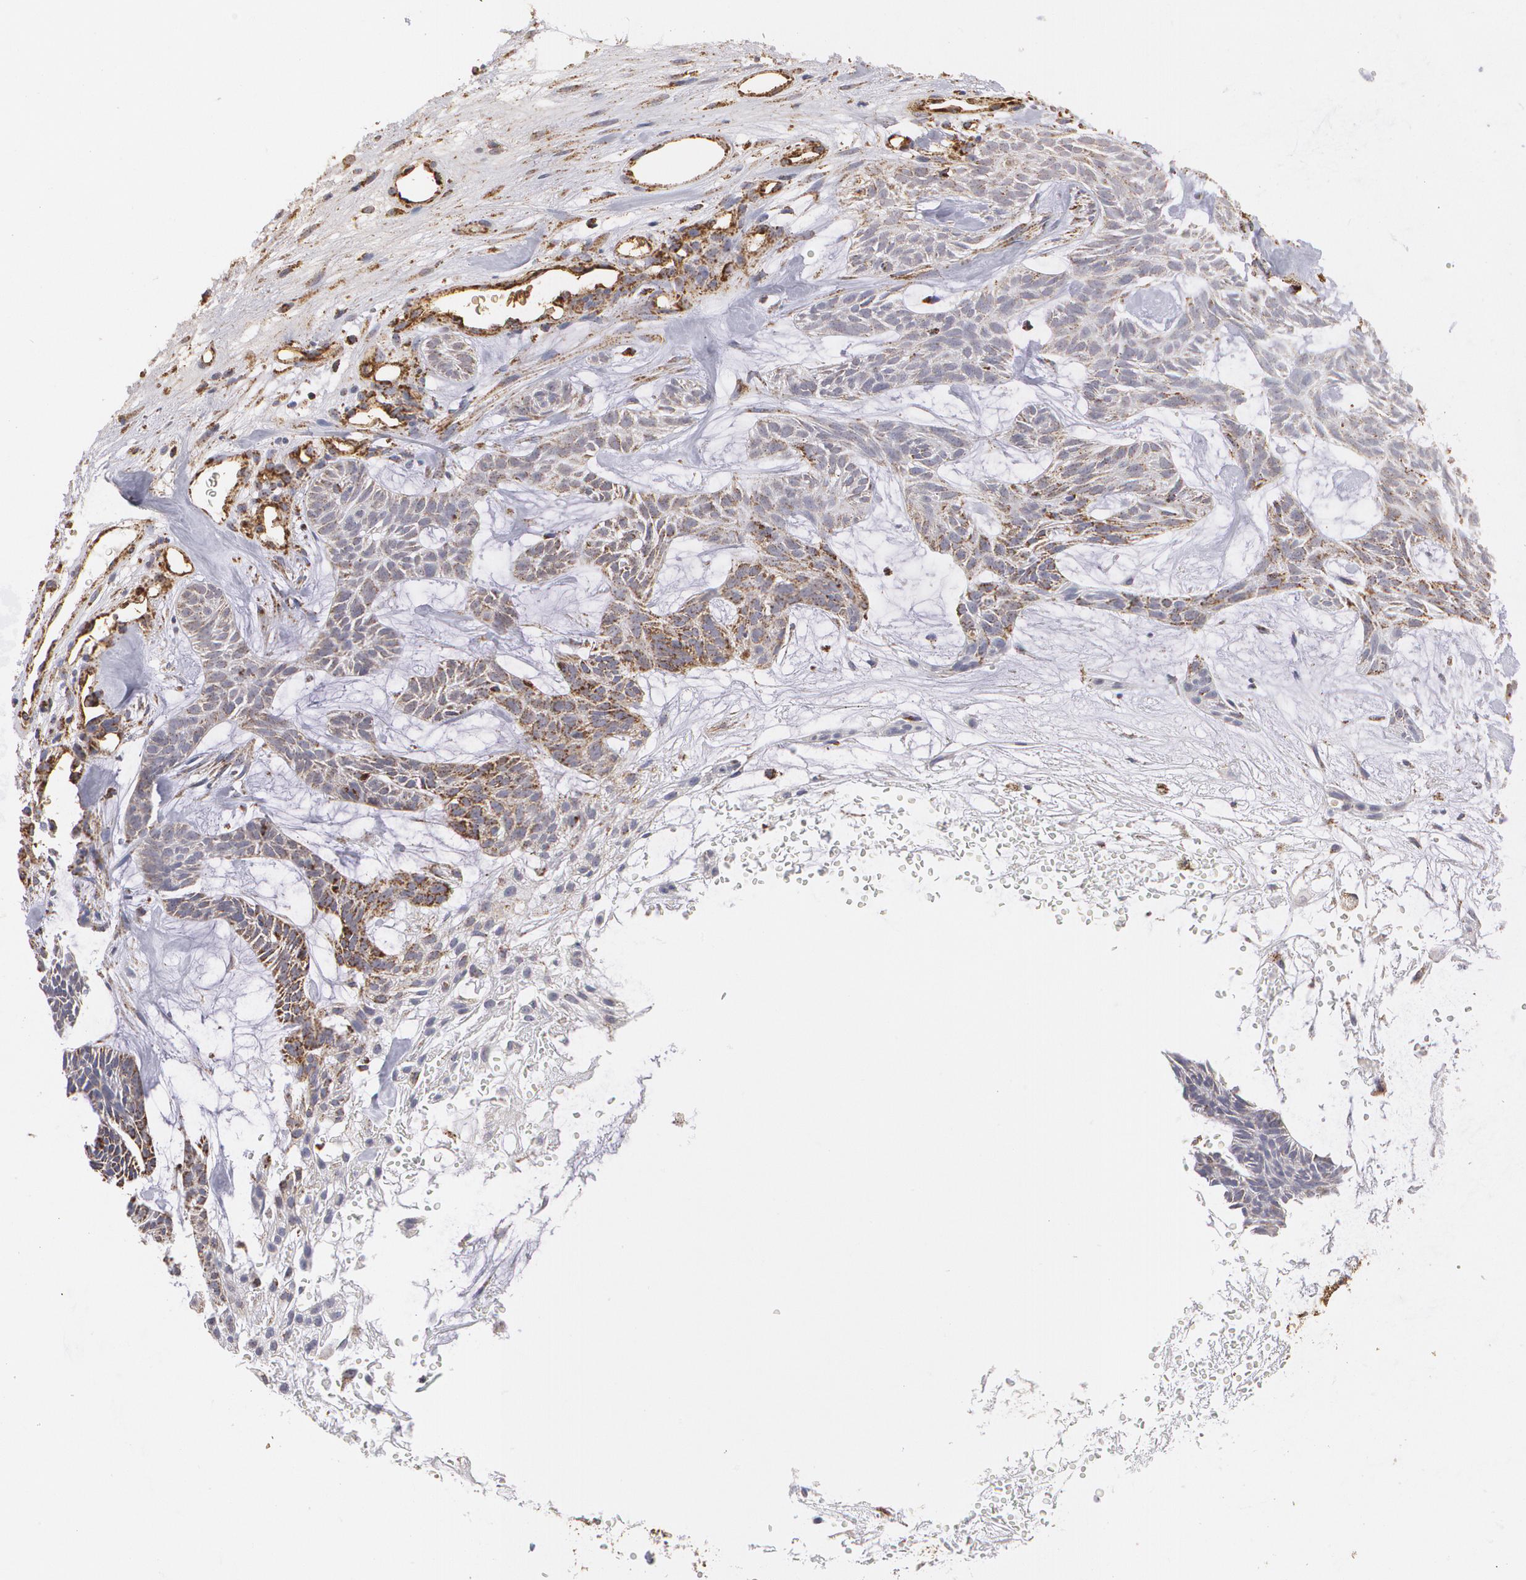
{"staining": {"intensity": "weak", "quantity": "<25%", "location": "cytoplasmic/membranous"}, "tissue": "skin cancer", "cell_type": "Tumor cells", "image_type": "cancer", "snomed": [{"axis": "morphology", "description": "Basal cell carcinoma"}, {"axis": "topography", "description": "Skin"}], "caption": "Tumor cells are negative for brown protein staining in basal cell carcinoma (skin).", "gene": "HSPD1", "patient": {"sex": "male", "age": 75}}